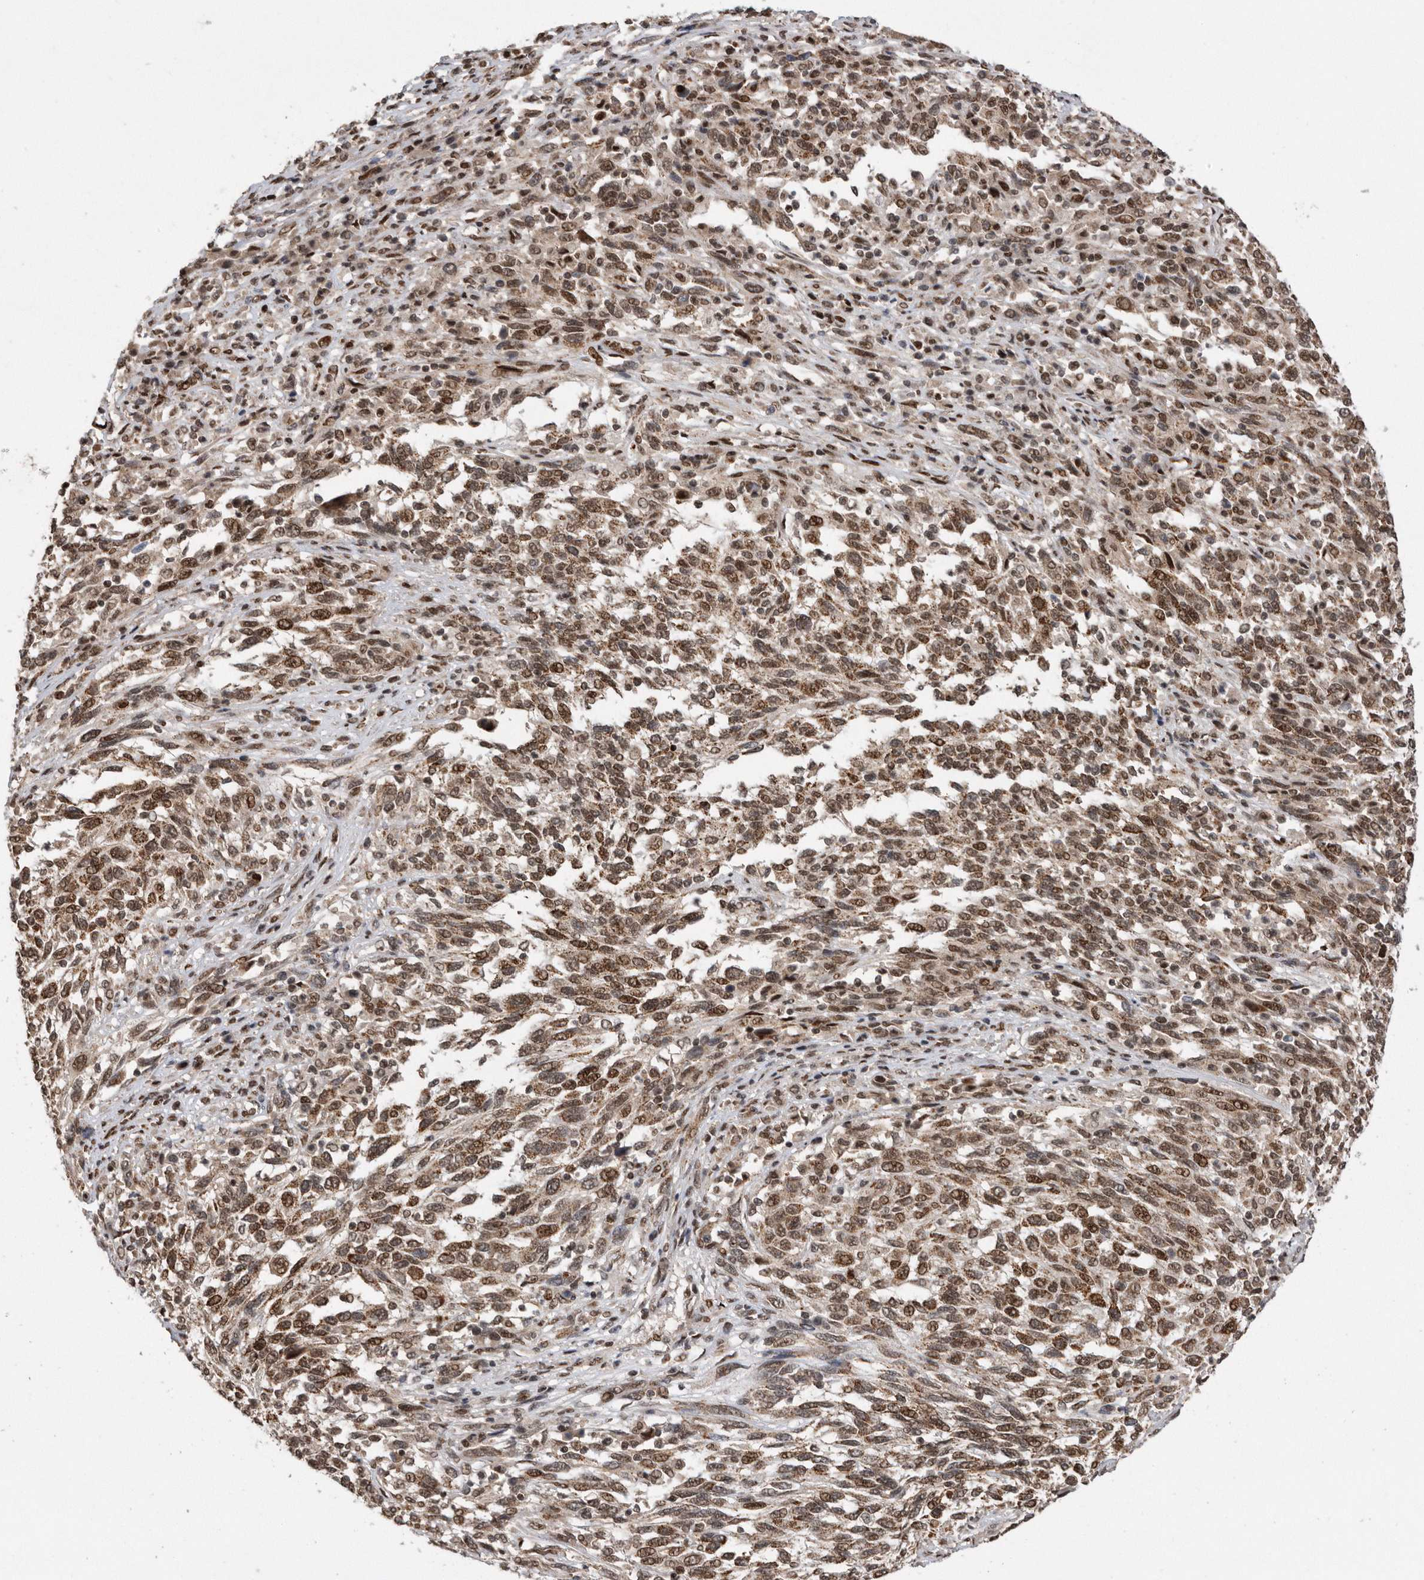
{"staining": {"intensity": "strong", "quantity": ">75%", "location": "cytoplasmic/membranous,nuclear"}, "tissue": "melanoma", "cell_type": "Tumor cells", "image_type": "cancer", "snomed": [{"axis": "morphology", "description": "Malignant melanoma, Metastatic site"}, {"axis": "topography", "description": "Lymph node"}], "caption": "Protein expression analysis of human melanoma reveals strong cytoplasmic/membranous and nuclear staining in about >75% of tumor cells.", "gene": "TDRD3", "patient": {"sex": "male", "age": 61}}